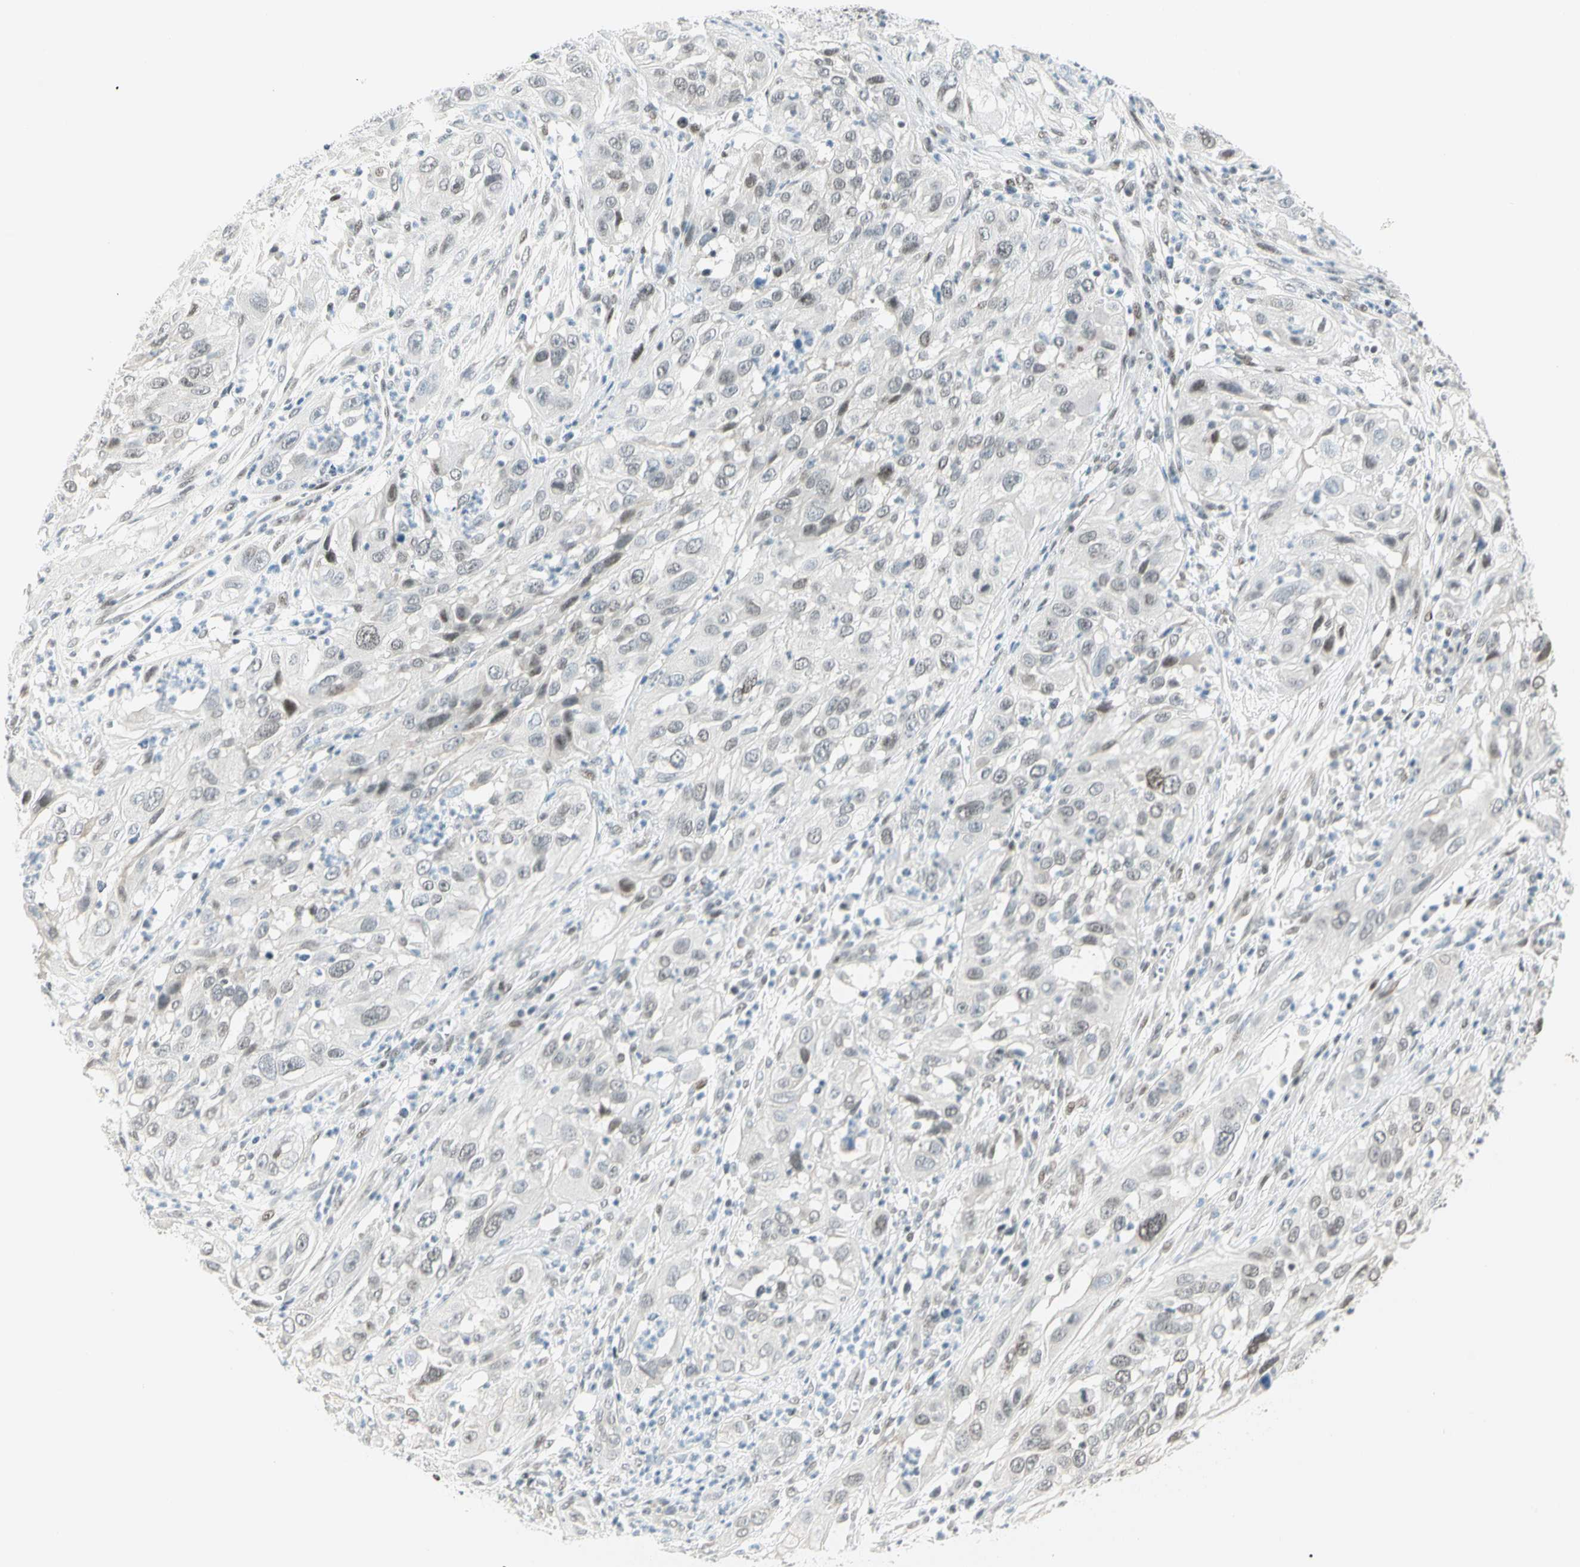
{"staining": {"intensity": "weak", "quantity": "<25%", "location": "nuclear"}, "tissue": "cervical cancer", "cell_type": "Tumor cells", "image_type": "cancer", "snomed": [{"axis": "morphology", "description": "Squamous cell carcinoma, NOS"}, {"axis": "topography", "description": "Cervix"}], "caption": "Micrograph shows no significant protein positivity in tumor cells of squamous cell carcinoma (cervical).", "gene": "PKNOX1", "patient": {"sex": "female", "age": 32}}